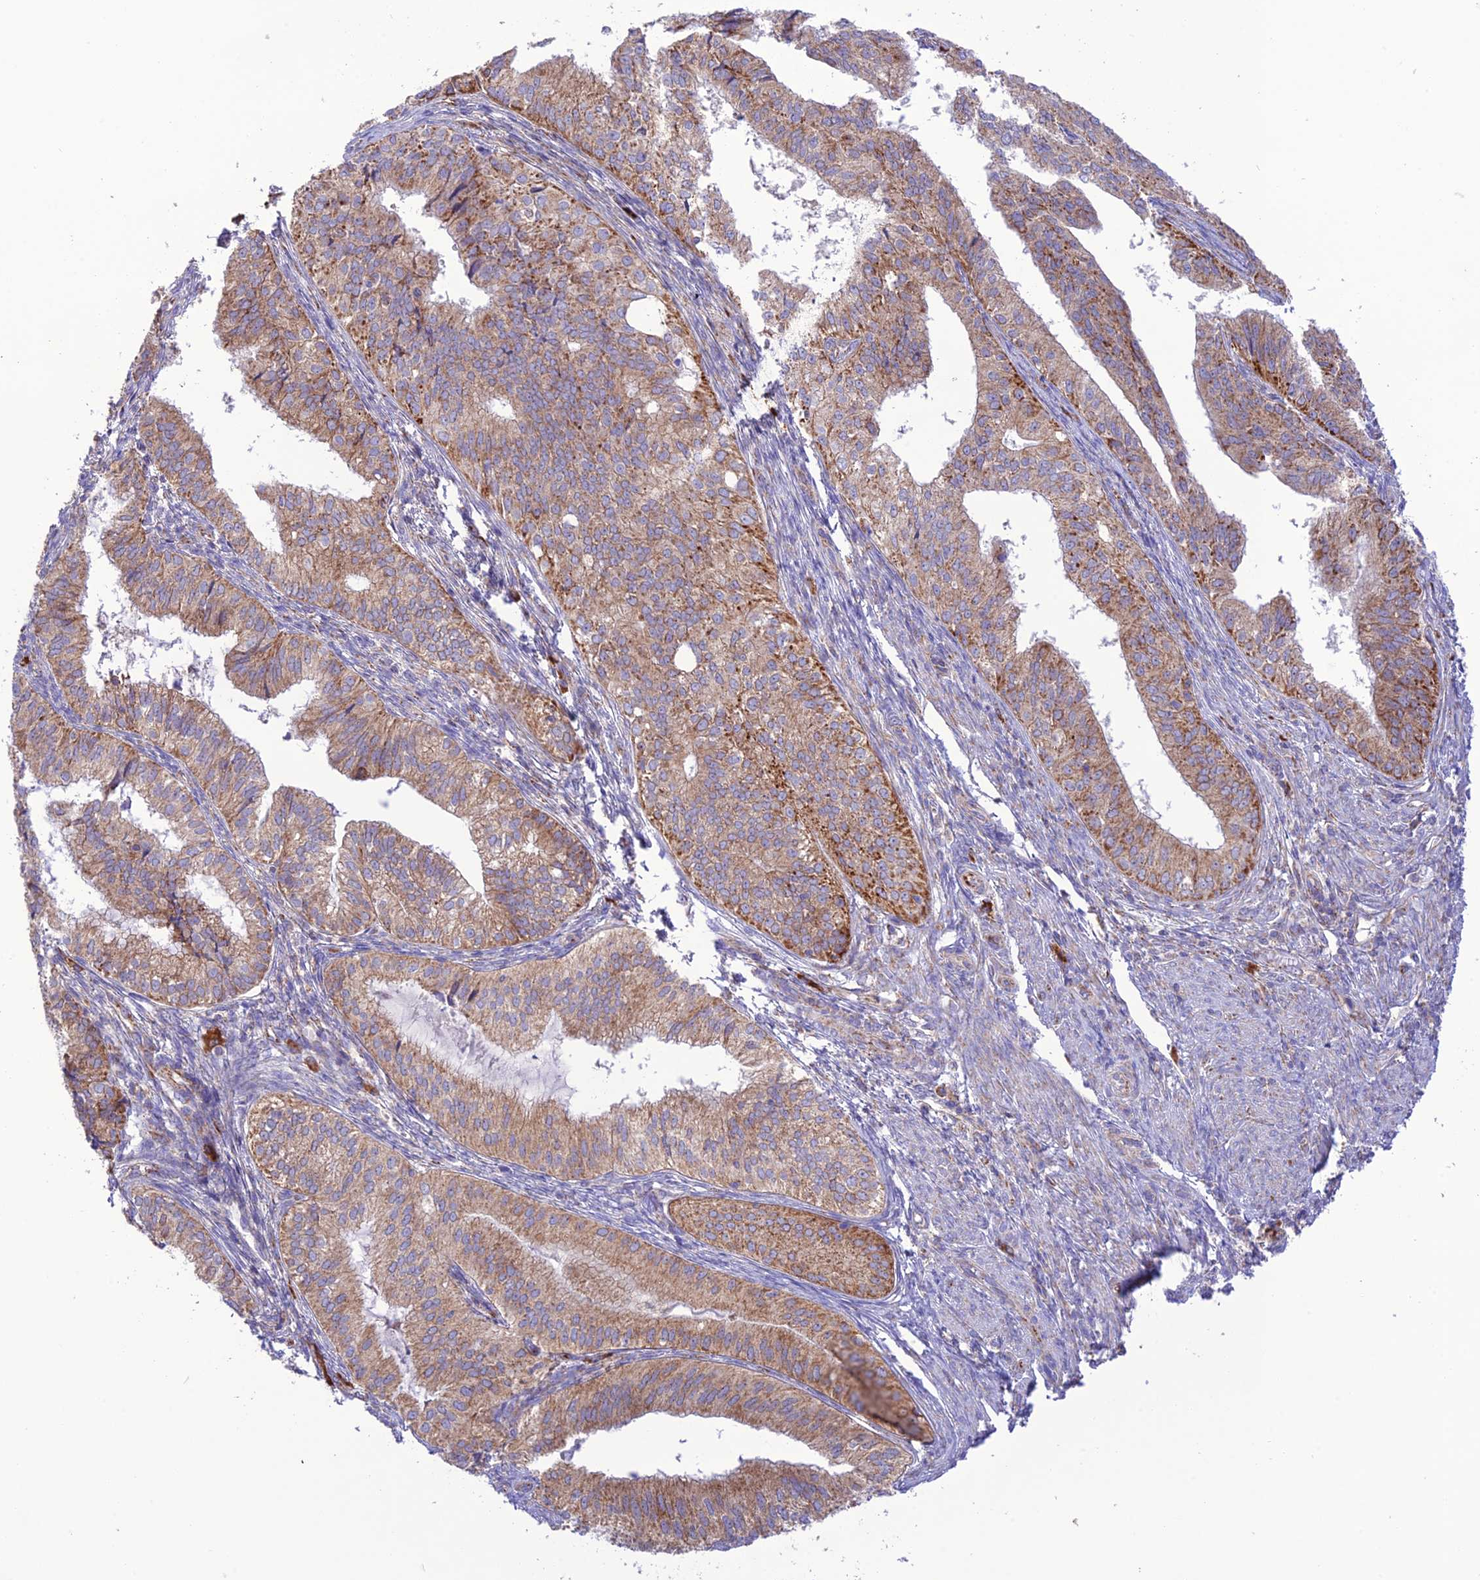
{"staining": {"intensity": "moderate", "quantity": ">75%", "location": "cytoplasmic/membranous"}, "tissue": "endometrial cancer", "cell_type": "Tumor cells", "image_type": "cancer", "snomed": [{"axis": "morphology", "description": "Adenocarcinoma, NOS"}, {"axis": "topography", "description": "Endometrium"}], "caption": "Moderate cytoplasmic/membranous expression for a protein is seen in approximately >75% of tumor cells of adenocarcinoma (endometrial) using IHC.", "gene": "UAP1L1", "patient": {"sex": "female", "age": 50}}